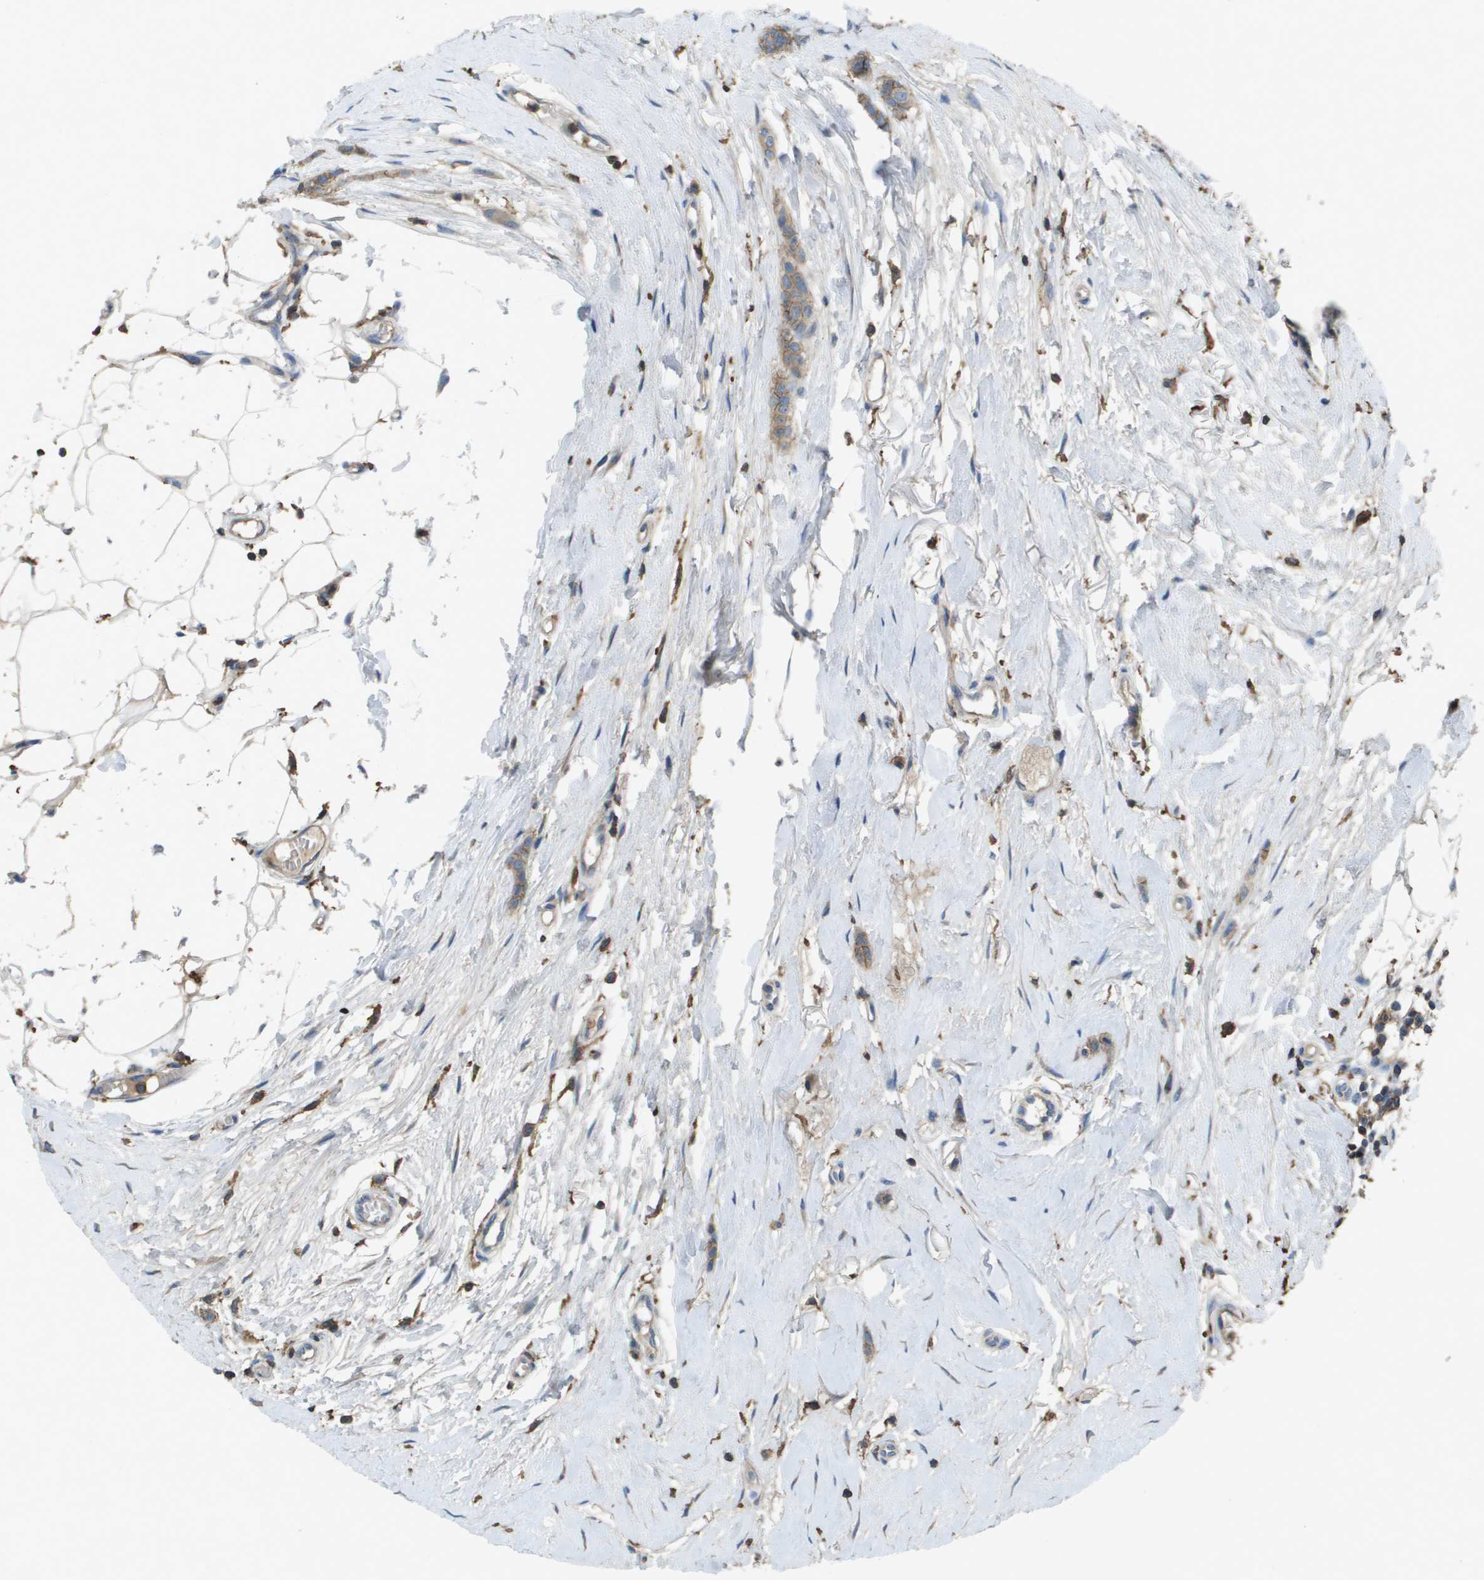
{"staining": {"intensity": "weak", "quantity": ">75%", "location": "cytoplasmic/membranous"}, "tissue": "breast cancer", "cell_type": "Tumor cells", "image_type": "cancer", "snomed": [{"axis": "morphology", "description": "Lobular carcinoma"}, {"axis": "topography", "description": "Skin"}, {"axis": "topography", "description": "Breast"}], "caption": "This is a photomicrograph of immunohistochemistry staining of breast lobular carcinoma, which shows weak positivity in the cytoplasmic/membranous of tumor cells.", "gene": "CLCA4", "patient": {"sex": "female", "age": 46}}